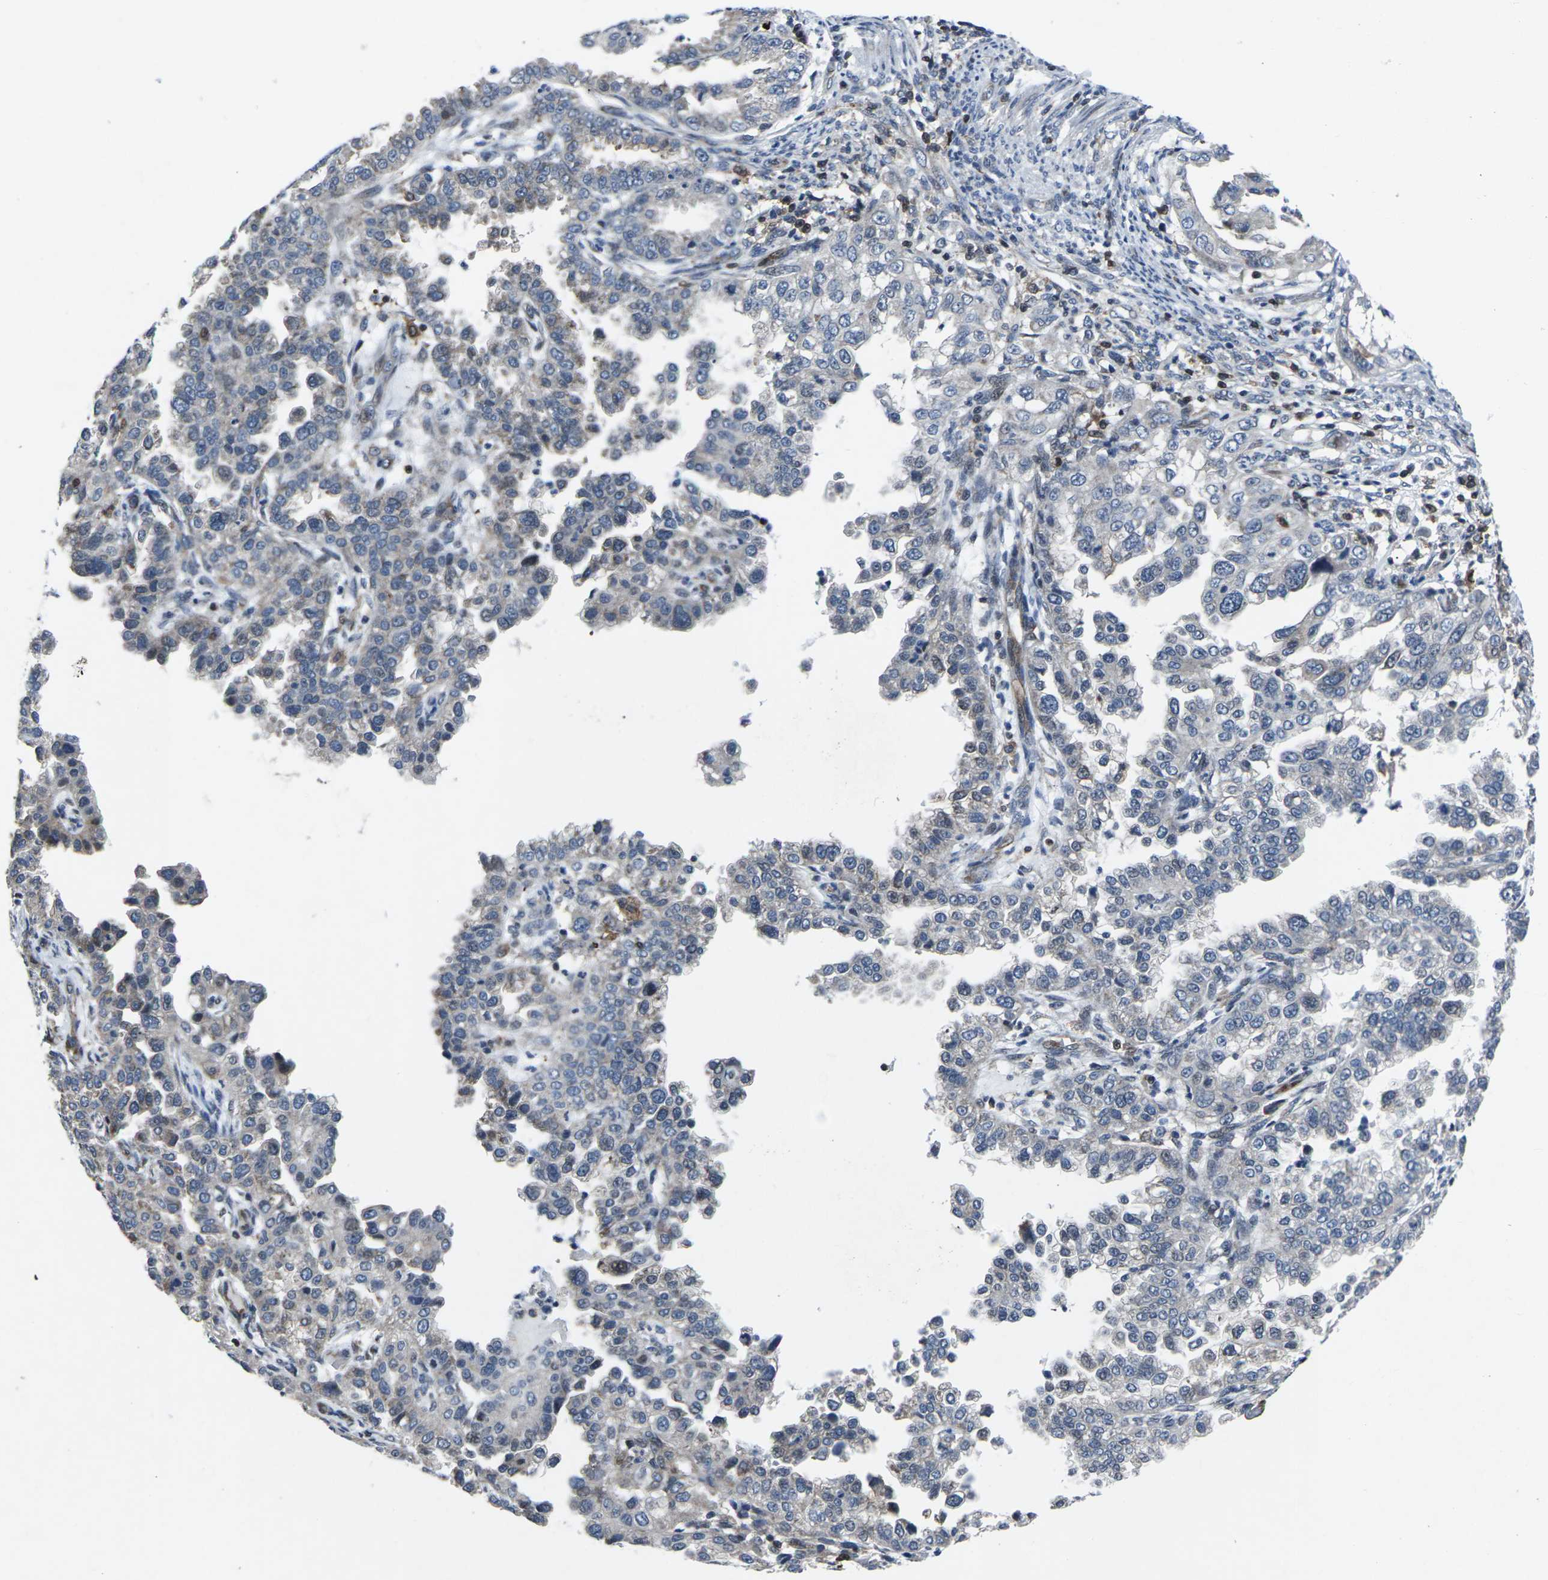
{"staining": {"intensity": "weak", "quantity": "<25%", "location": "cytoplasmic/membranous"}, "tissue": "endometrial cancer", "cell_type": "Tumor cells", "image_type": "cancer", "snomed": [{"axis": "morphology", "description": "Adenocarcinoma, NOS"}, {"axis": "topography", "description": "Endometrium"}], "caption": "Adenocarcinoma (endometrial) stained for a protein using IHC demonstrates no expression tumor cells.", "gene": "STAT4", "patient": {"sex": "female", "age": 85}}